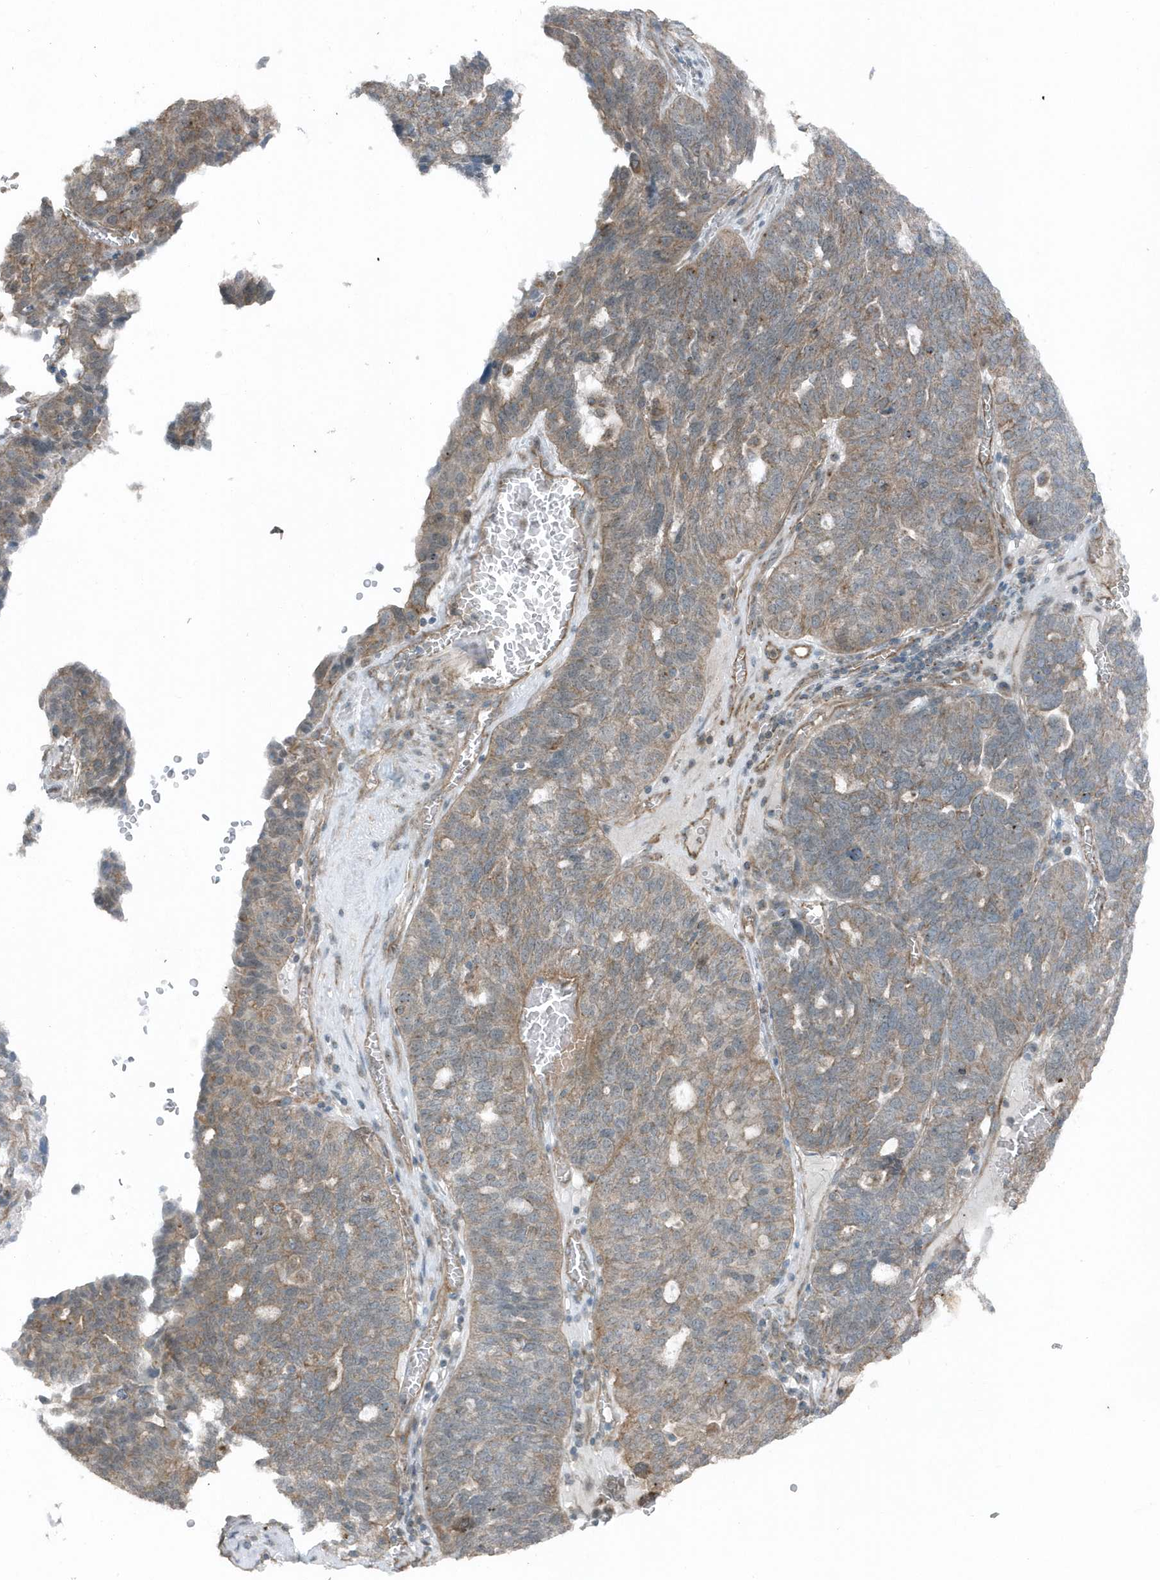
{"staining": {"intensity": "weak", "quantity": "25%-75%", "location": "cytoplasmic/membranous"}, "tissue": "ovarian cancer", "cell_type": "Tumor cells", "image_type": "cancer", "snomed": [{"axis": "morphology", "description": "Cystadenocarcinoma, serous, NOS"}, {"axis": "topography", "description": "Ovary"}], "caption": "Immunohistochemical staining of serous cystadenocarcinoma (ovarian) shows weak cytoplasmic/membranous protein staining in approximately 25%-75% of tumor cells. (DAB IHC with brightfield microscopy, high magnification).", "gene": "GCC2", "patient": {"sex": "female", "age": 59}}